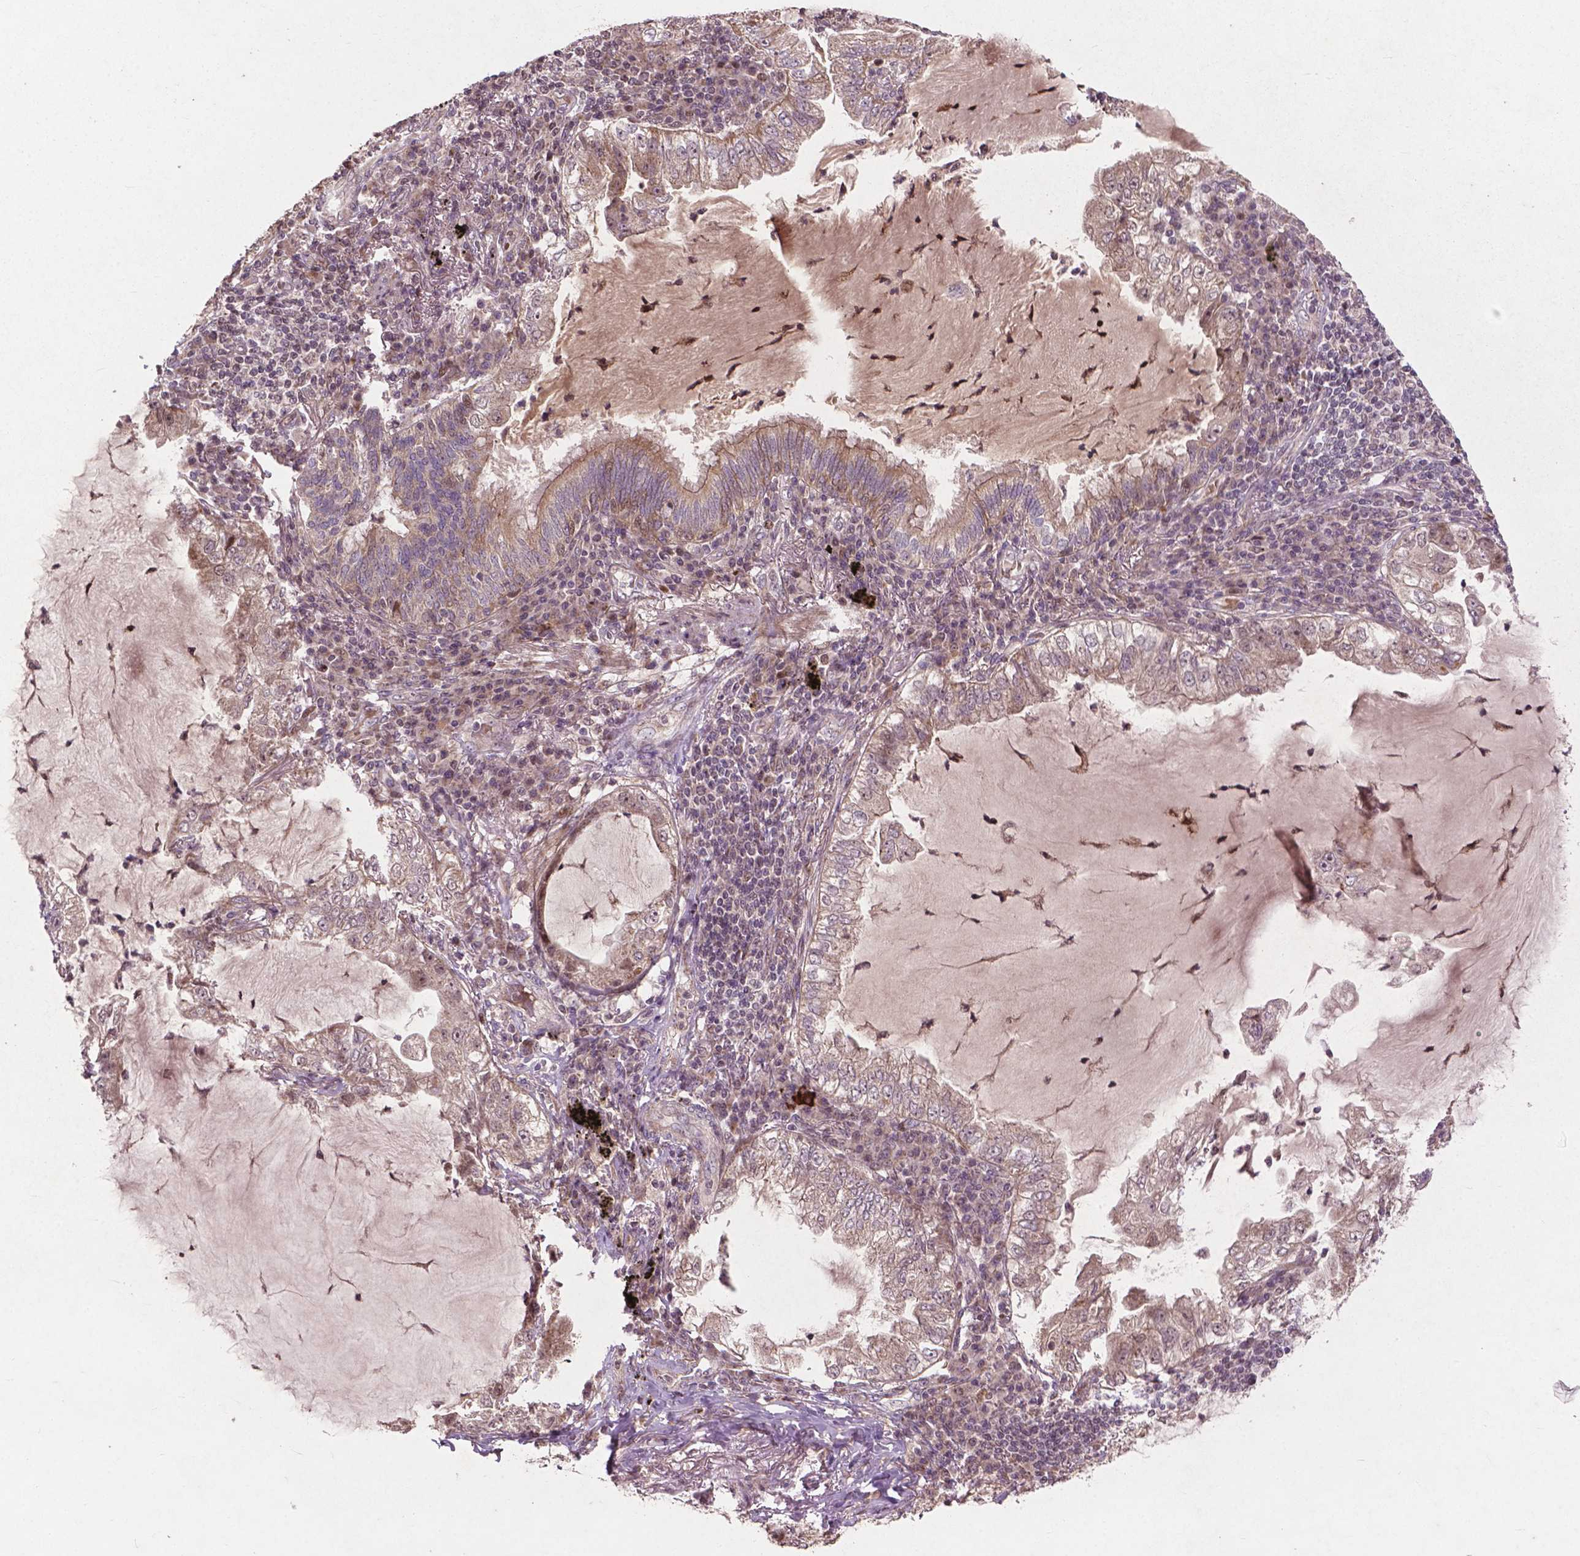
{"staining": {"intensity": "moderate", "quantity": ">75%", "location": "cytoplasmic/membranous"}, "tissue": "lung cancer", "cell_type": "Tumor cells", "image_type": "cancer", "snomed": [{"axis": "morphology", "description": "Adenocarcinoma, NOS"}, {"axis": "topography", "description": "Lung"}], "caption": "Human lung adenocarcinoma stained for a protein (brown) exhibits moderate cytoplasmic/membranous positive expression in about >75% of tumor cells.", "gene": "B3GALNT2", "patient": {"sex": "female", "age": 73}}